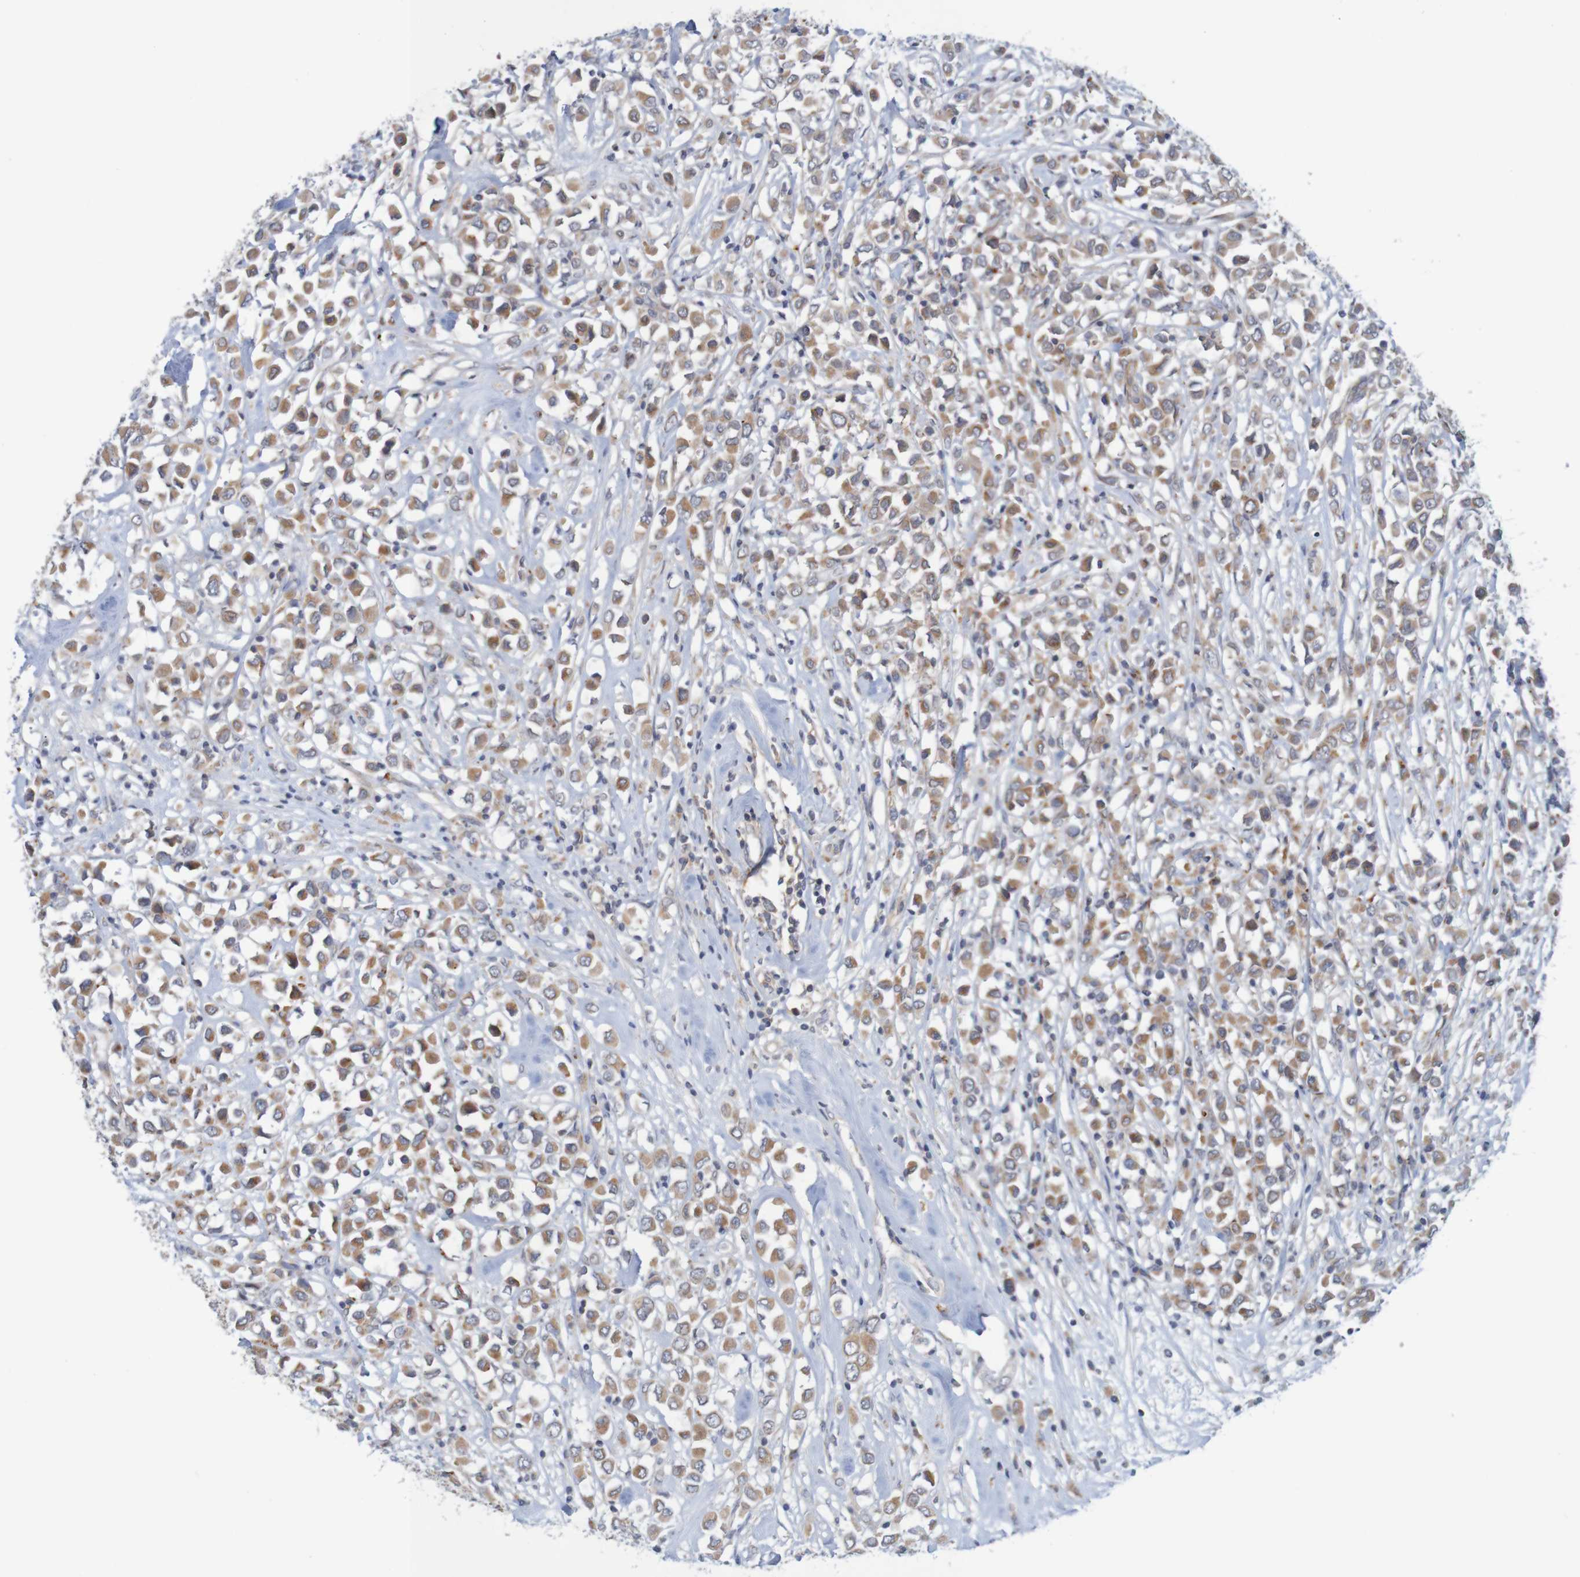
{"staining": {"intensity": "moderate", "quantity": ">75%", "location": "cytoplasmic/membranous"}, "tissue": "breast cancer", "cell_type": "Tumor cells", "image_type": "cancer", "snomed": [{"axis": "morphology", "description": "Duct carcinoma"}, {"axis": "topography", "description": "Breast"}], "caption": "An image of human breast cancer stained for a protein displays moderate cytoplasmic/membranous brown staining in tumor cells. The staining was performed using DAB, with brown indicating positive protein expression. Nuclei are stained blue with hematoxylin.", "gene": "NAV2", "patient": {"sex": "female", "age": 61}}